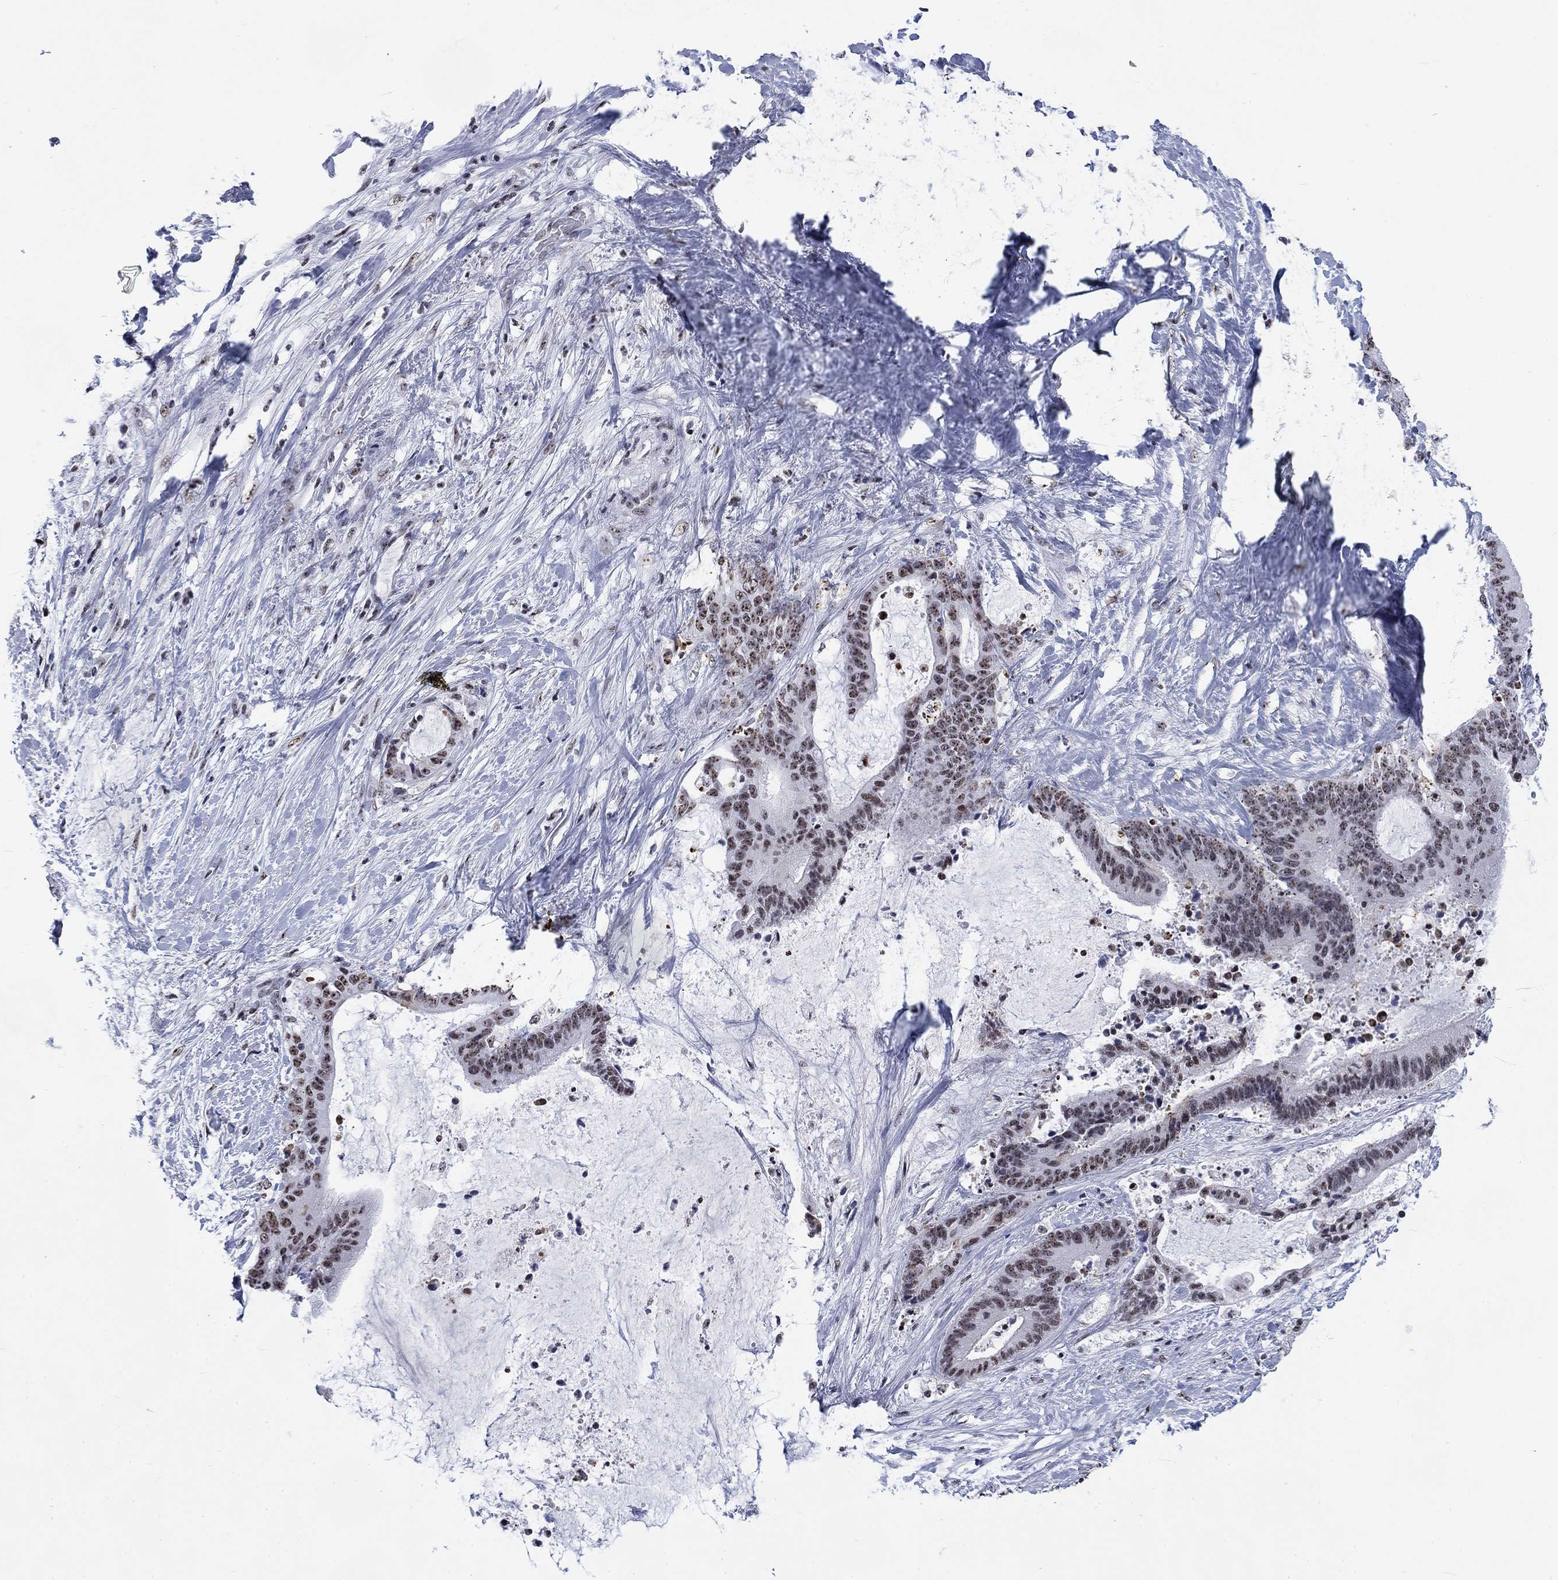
{"staining": {"intensity": "weak", "quantity": "25%-75%", "location": "nuclear"}, "tissue": "liver cancer", "cell_type": "Tumor cells", "image_type": "cancer", "snomed": [{"axis": "morphology", "description": "Cholangiocarcinoma"}, {"axis": "topography", "description": "Liver"}], "caption": "Immunohistochemical staining of cholangiocarcinoma (liver) reveals weak nuclear protein expression in approximately 25%-75% of tumor cells.", "gene": "CSRNP3", "patient": {"sex": "female", "age": 73}}